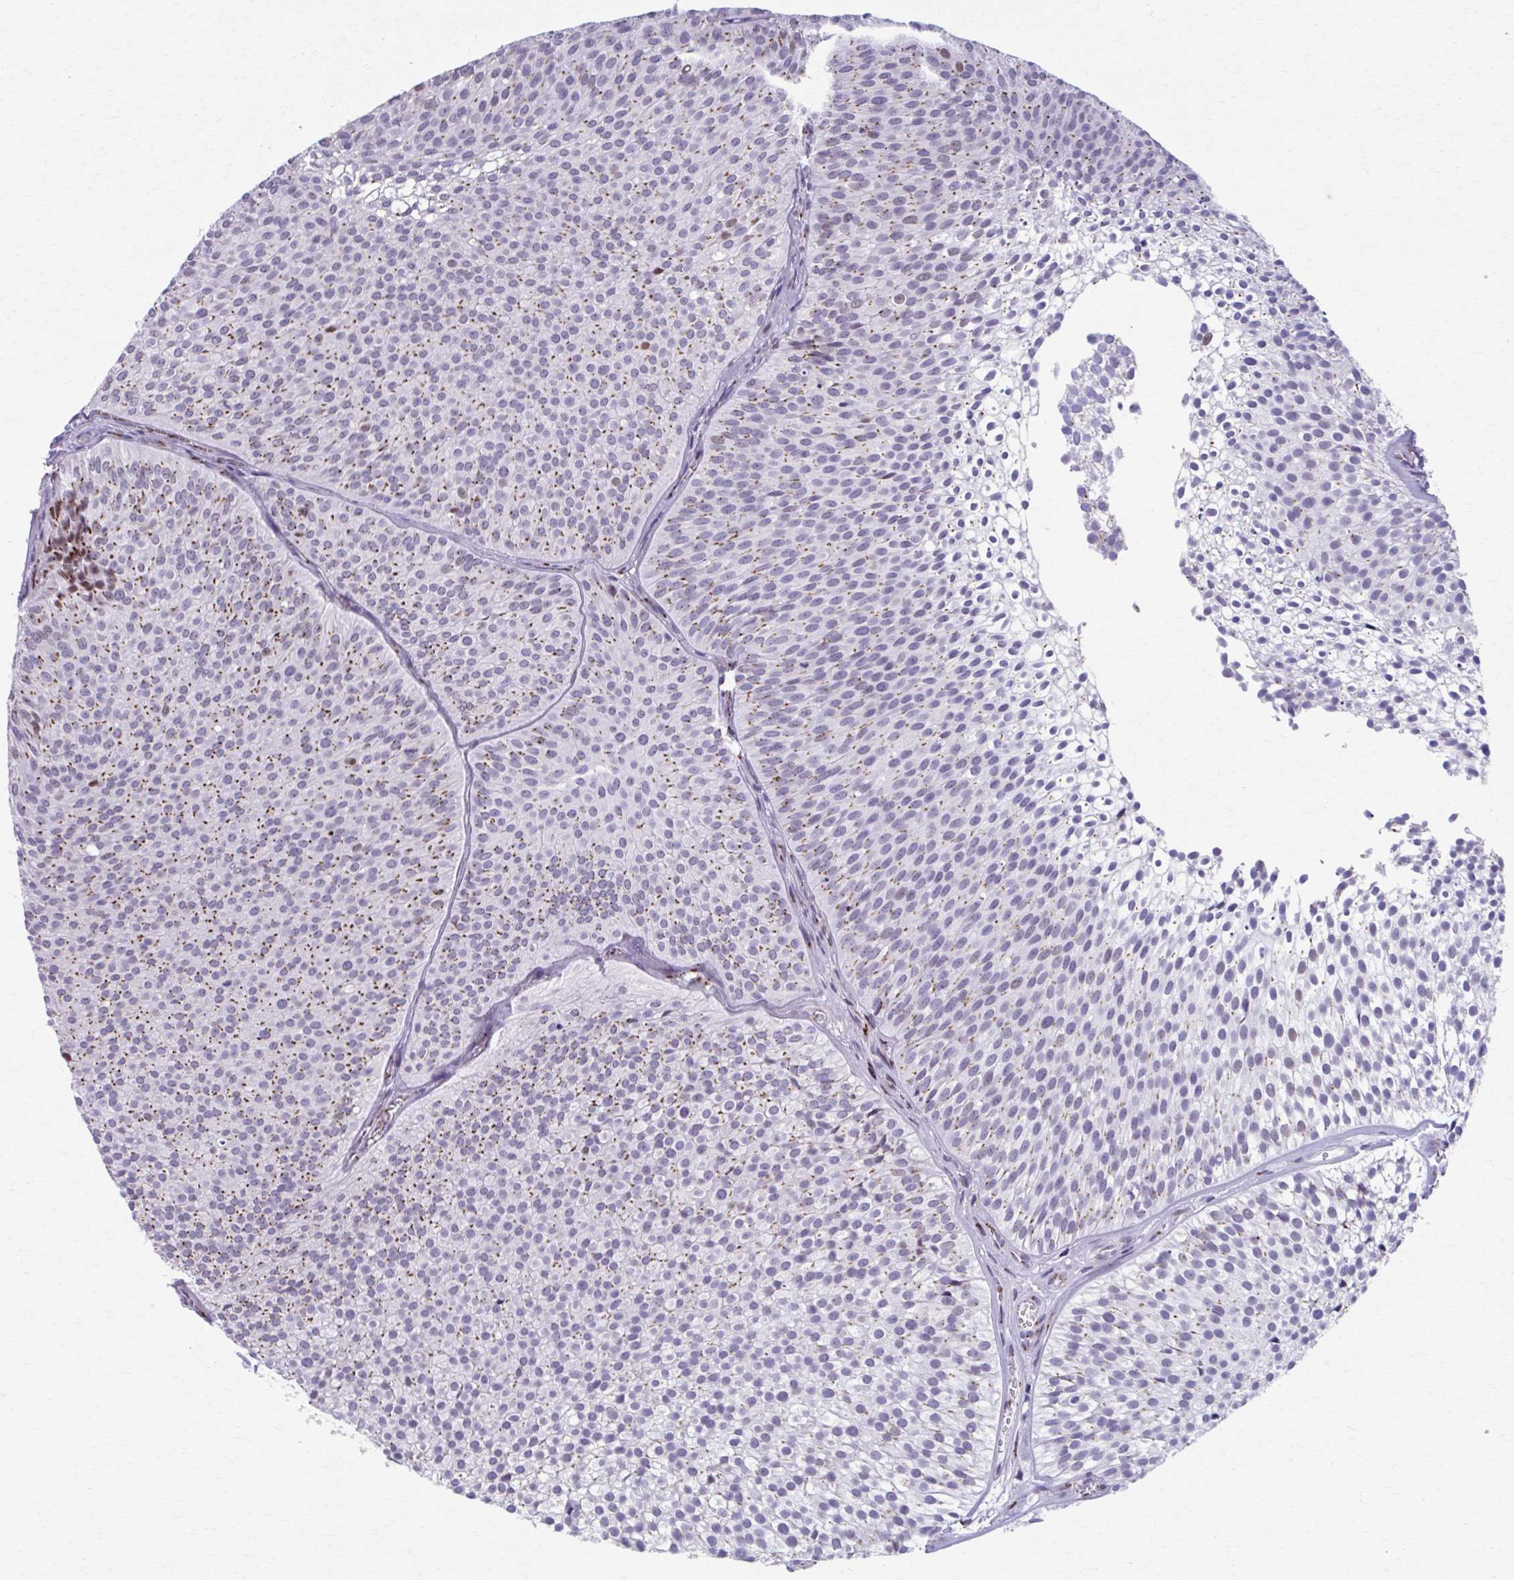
{"staining": {"intensity": "moderate", "quantity": "25%-75%", "location": "cytoplasmic/membranous"}, "tissue": "urothelial cancer", "cell_type": "Tumor cells", "image_type": "cancer", "snomed": [{"axis": "morphology", "description": "Urothelial carcinoma, Low grade"}, {"axis": "topography", "description": "Urinary bladder"}], "caption": "Protein staining of low-grade urothelial carcinoma tissue displays moderate cytoplasmic/membranous staining in about 25%-75% of tumor cells. (Stains: DAB (3,3'-diaminobenzidine) in brown, nuclei in blue, Microscopy: brightfield microscopy at high magnification).", "gene": "ZNF682", "patient": {"sex": "male", "age": 91}}